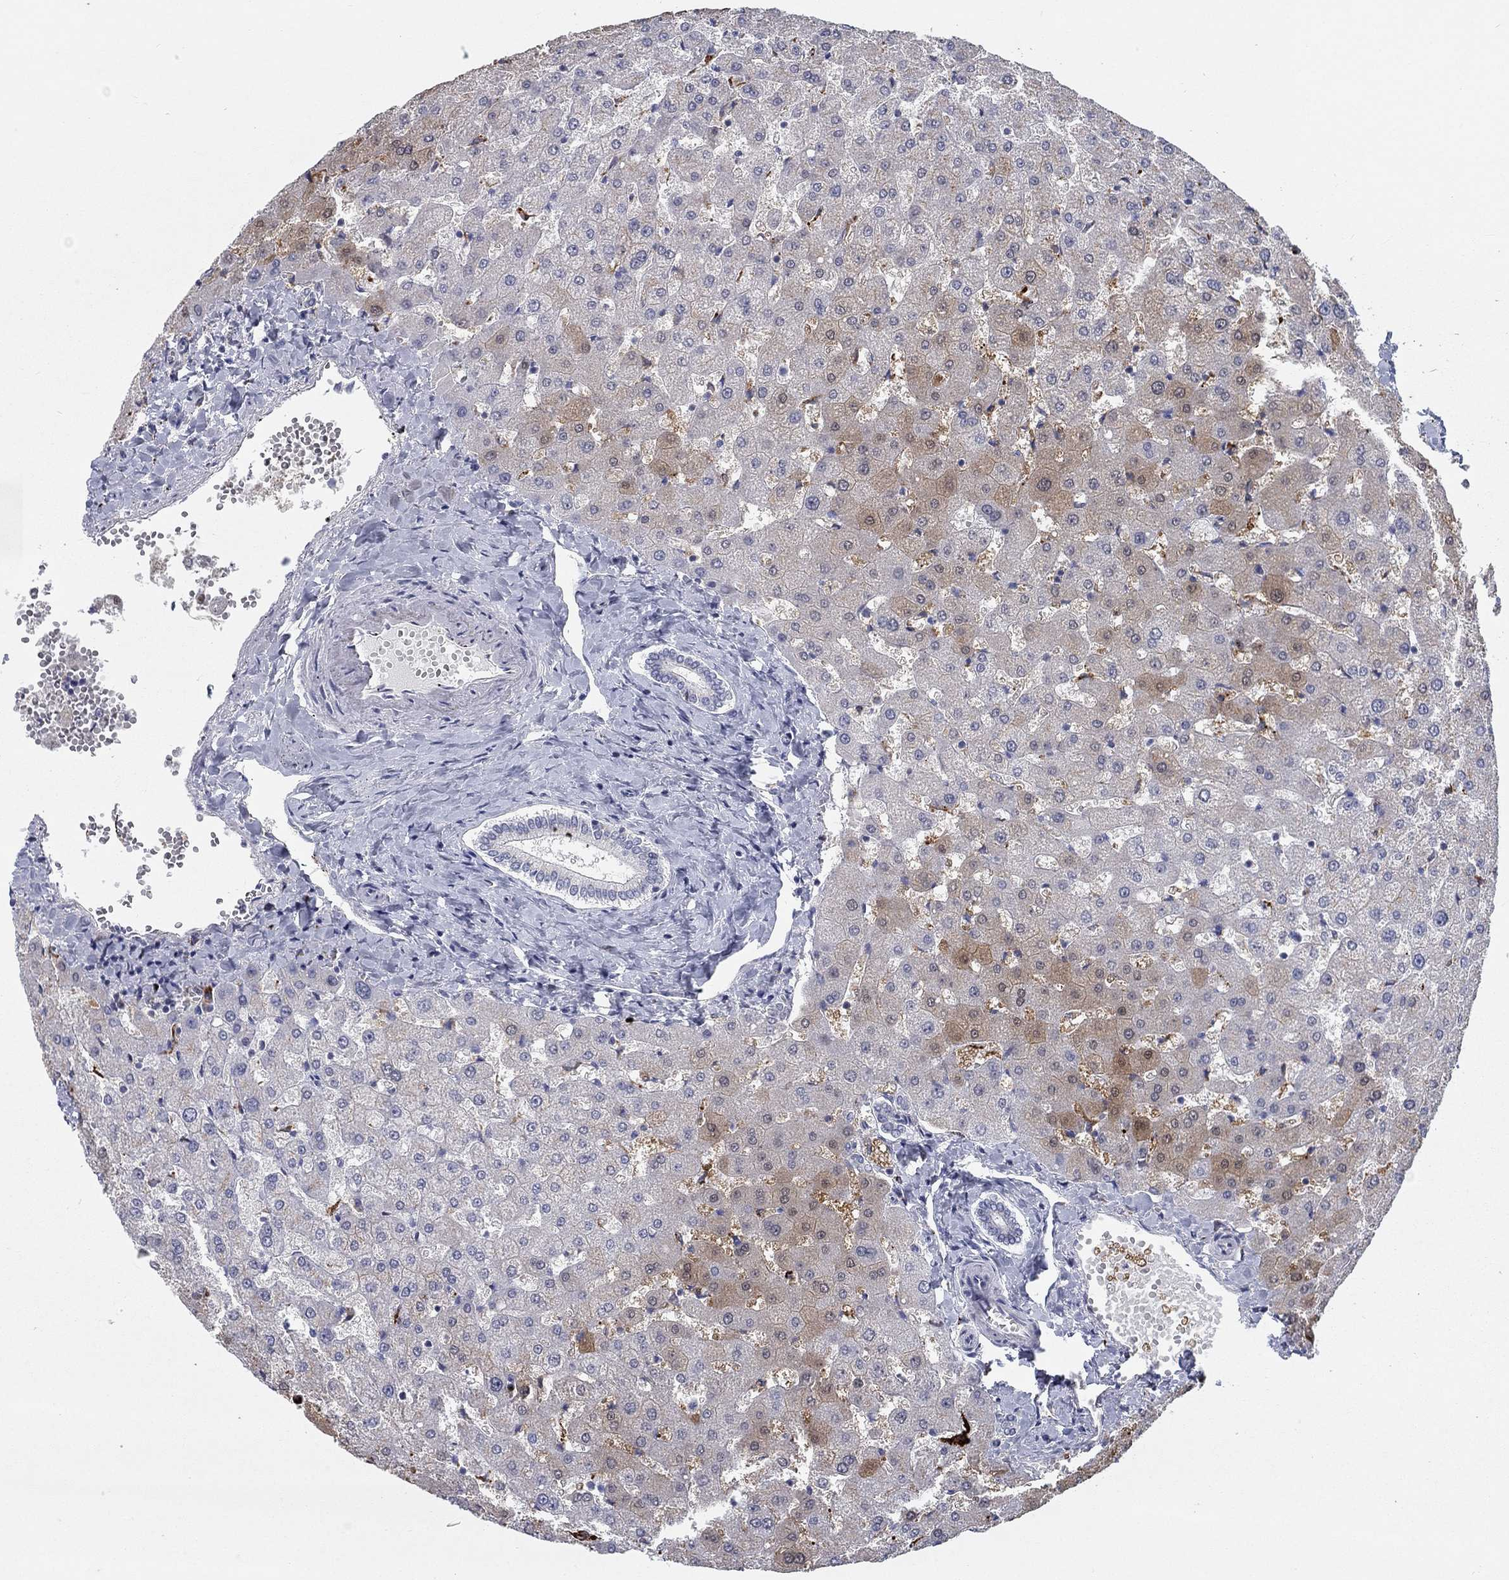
{"staining": {"intensity": "negative", "quantity": "none", "location": "none"}, "tissue": "liver", "cell_type": "Cholangiocytes", "image_type": "normal", "snomed": [{"axis": "morphology", "description": "Normal tissue, NOS"}, {"axis": "topography", "description": "Liver"}], "caption": "DAB immunohistochemical staining of benign liver shows no significant expression in cholangiocytes.", "gene": "MTSS2", "patient": {"sex": "female", "age": 50}}